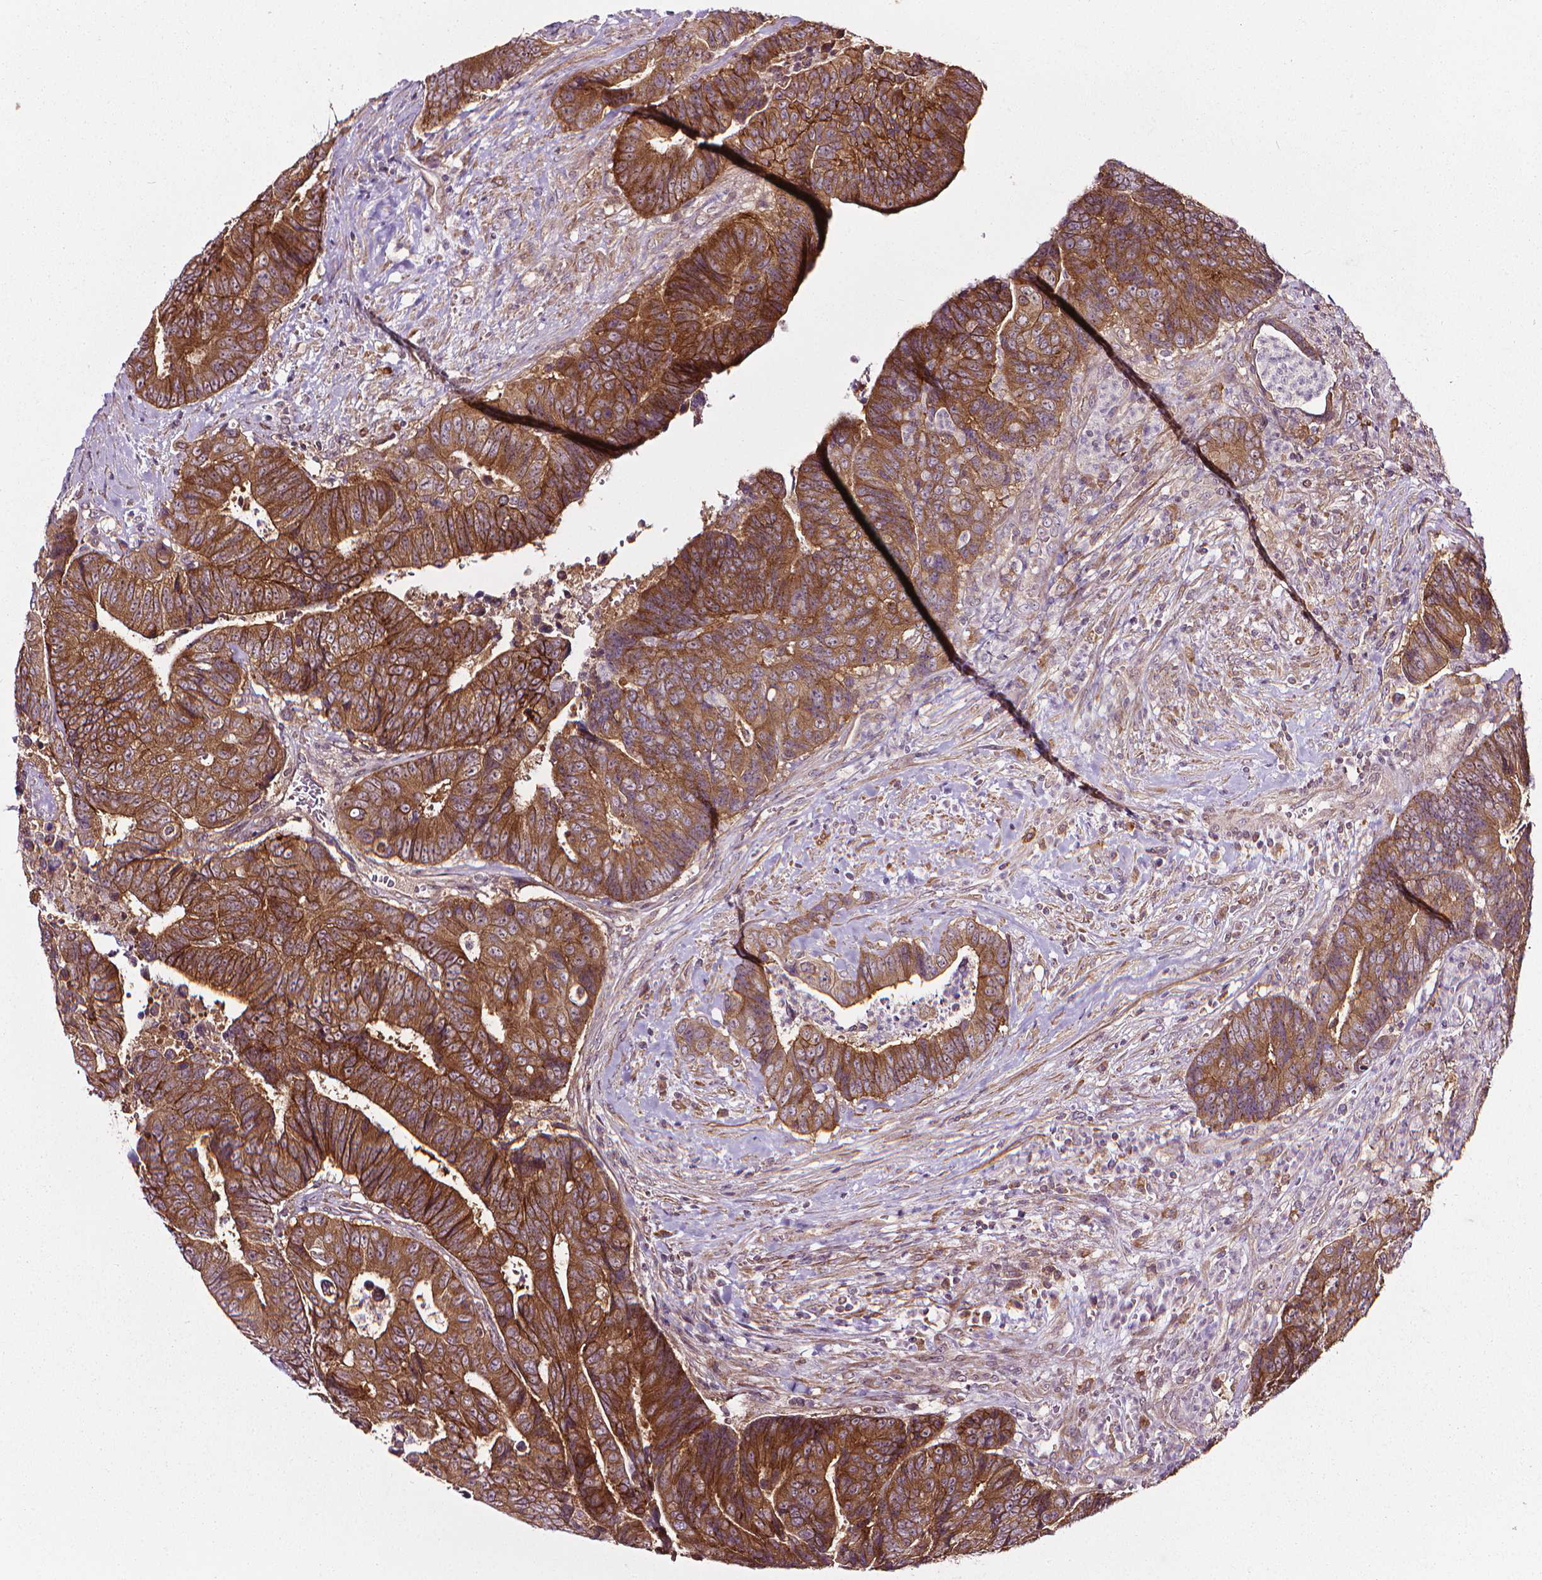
{"staining": {"intensity": "moderate", "quantity": ">75%", "location": "cytoplasmic/membranous"}, "tissue": "colorectal cancer", "cell_type": "Tumor cells", "image_type": "cancer", "snomed": [{"axis": "morphology", "description": "Adenocarcinoma, NOS"}, {"axis": "topography", "description": "Colon"}], "caption": "Protein staining displays moderate cytoplasmic/membranous staining in about >75% of tumor cells in colorectal cancer (adenocarcinoma).", "gene": "PRAG1", "patient": {"sex": "female", "age": 48}}